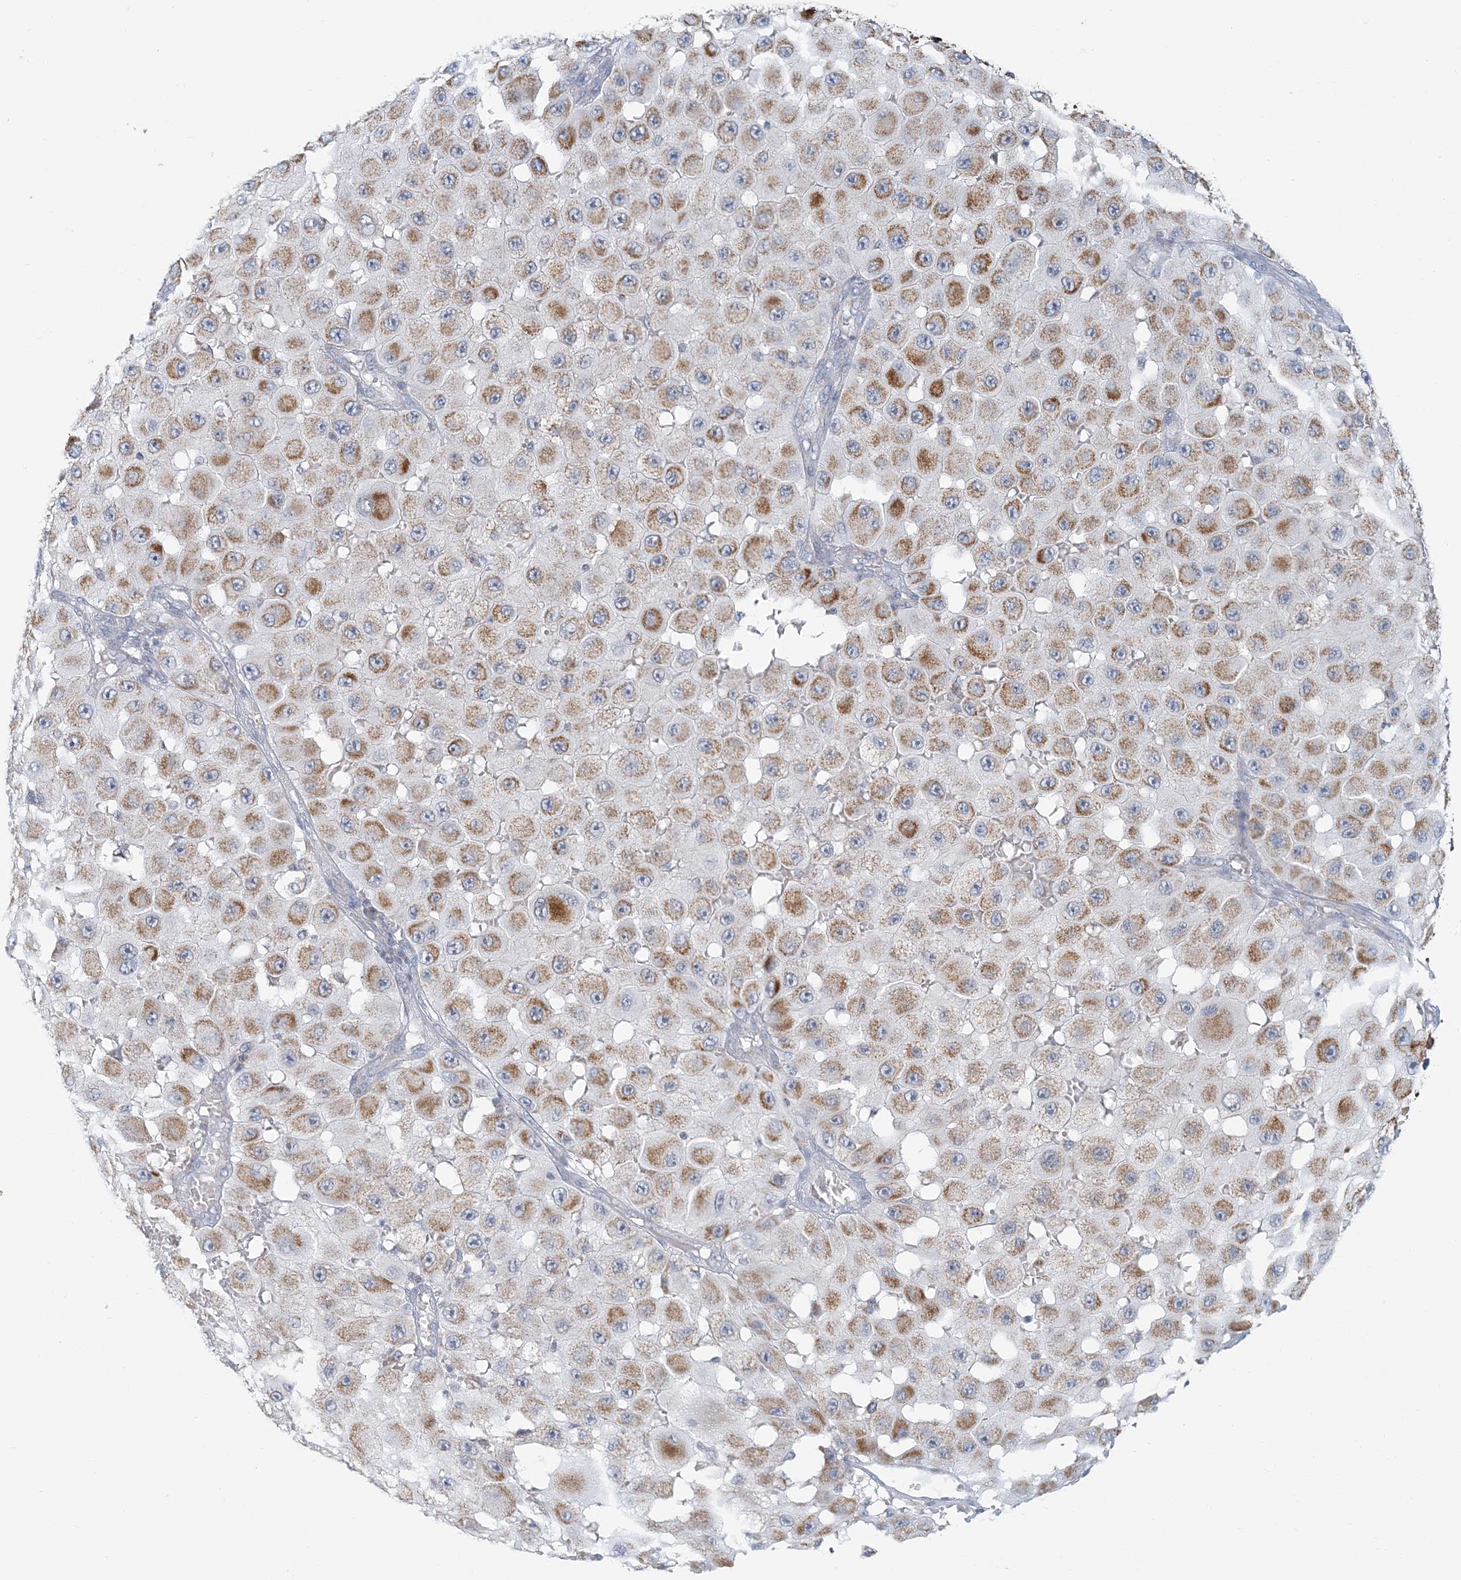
{"staining": {"intensity": "moderate", "quantity": ">75%", "location": "cytoplasmic/membranous"}, "tissue": "melanoma", "cell_type": "Tumor cells", "image_type": "cancer", "snomed": [{"axis": "morphology", "description": "Malignant melanoma, NOS"}, {"axis": "topography", "description": "Skin"}], "caption": "The image demonstrates staining of malignant melanoma, revealing moderate cytoplasmic/membranous protein positivity (brown color) within tumor cells.", "gene": "BDH1", "patient": {"sex": "female", "age": 81}}